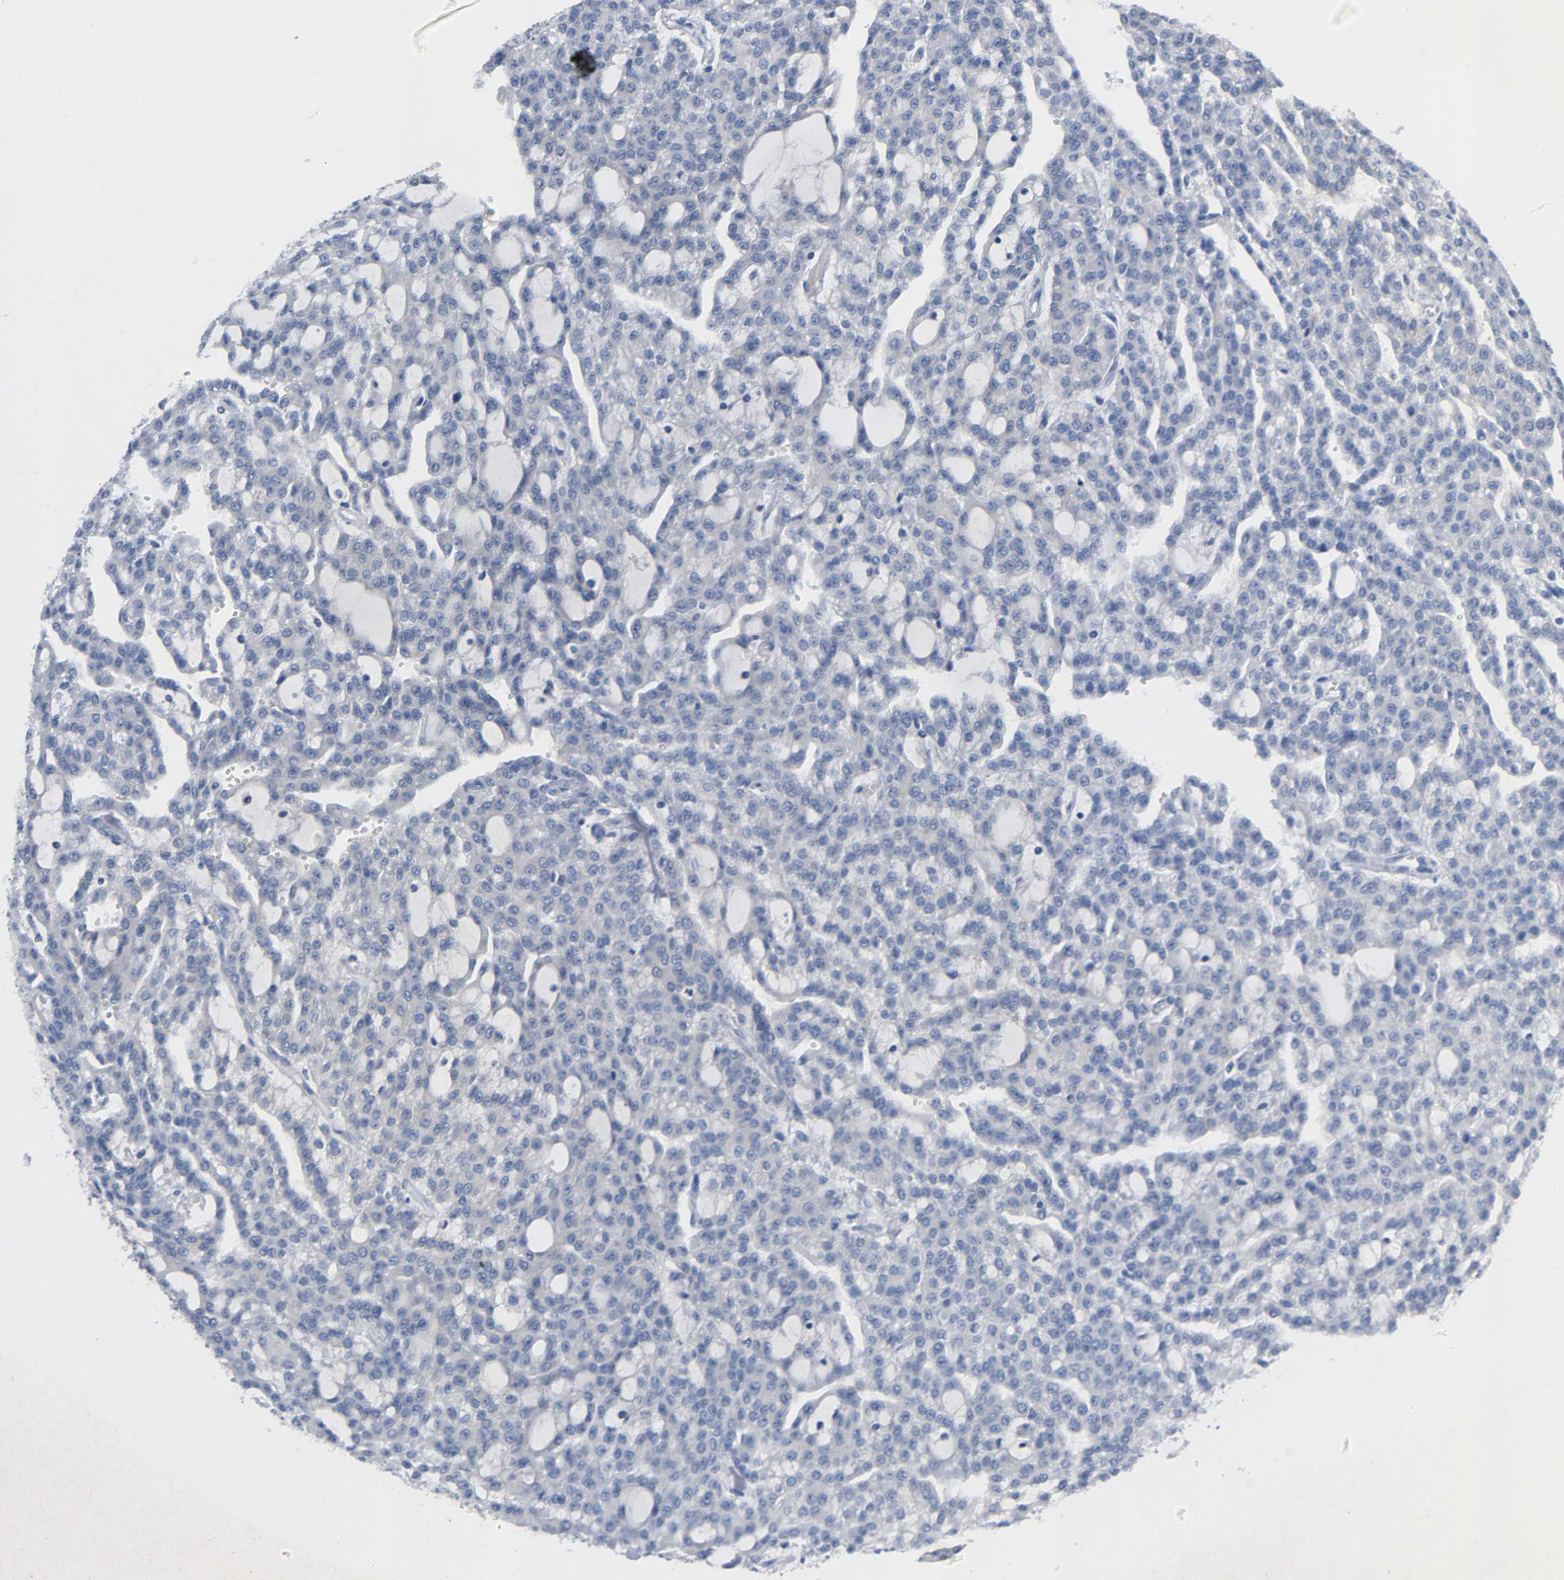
{"staining": {"intensity": "weak", "quantity": "<25%", "location": "cytoplasmic/membranous"}, "tissue": "renal cancer", "cell_type": "Tumor cells", "image_type": "cancer", "snomed": [{"axis": "morphology", "description": "Adenocarcinoma, NOS"}, {"axis": "topography", "description": "Kidney"}], "caption": "Histopathology image shows no protein staining in tumor cells of renal cancer tissue.", "gene": "HDAC6", "patient": {"sex": "male", "age": 63}}